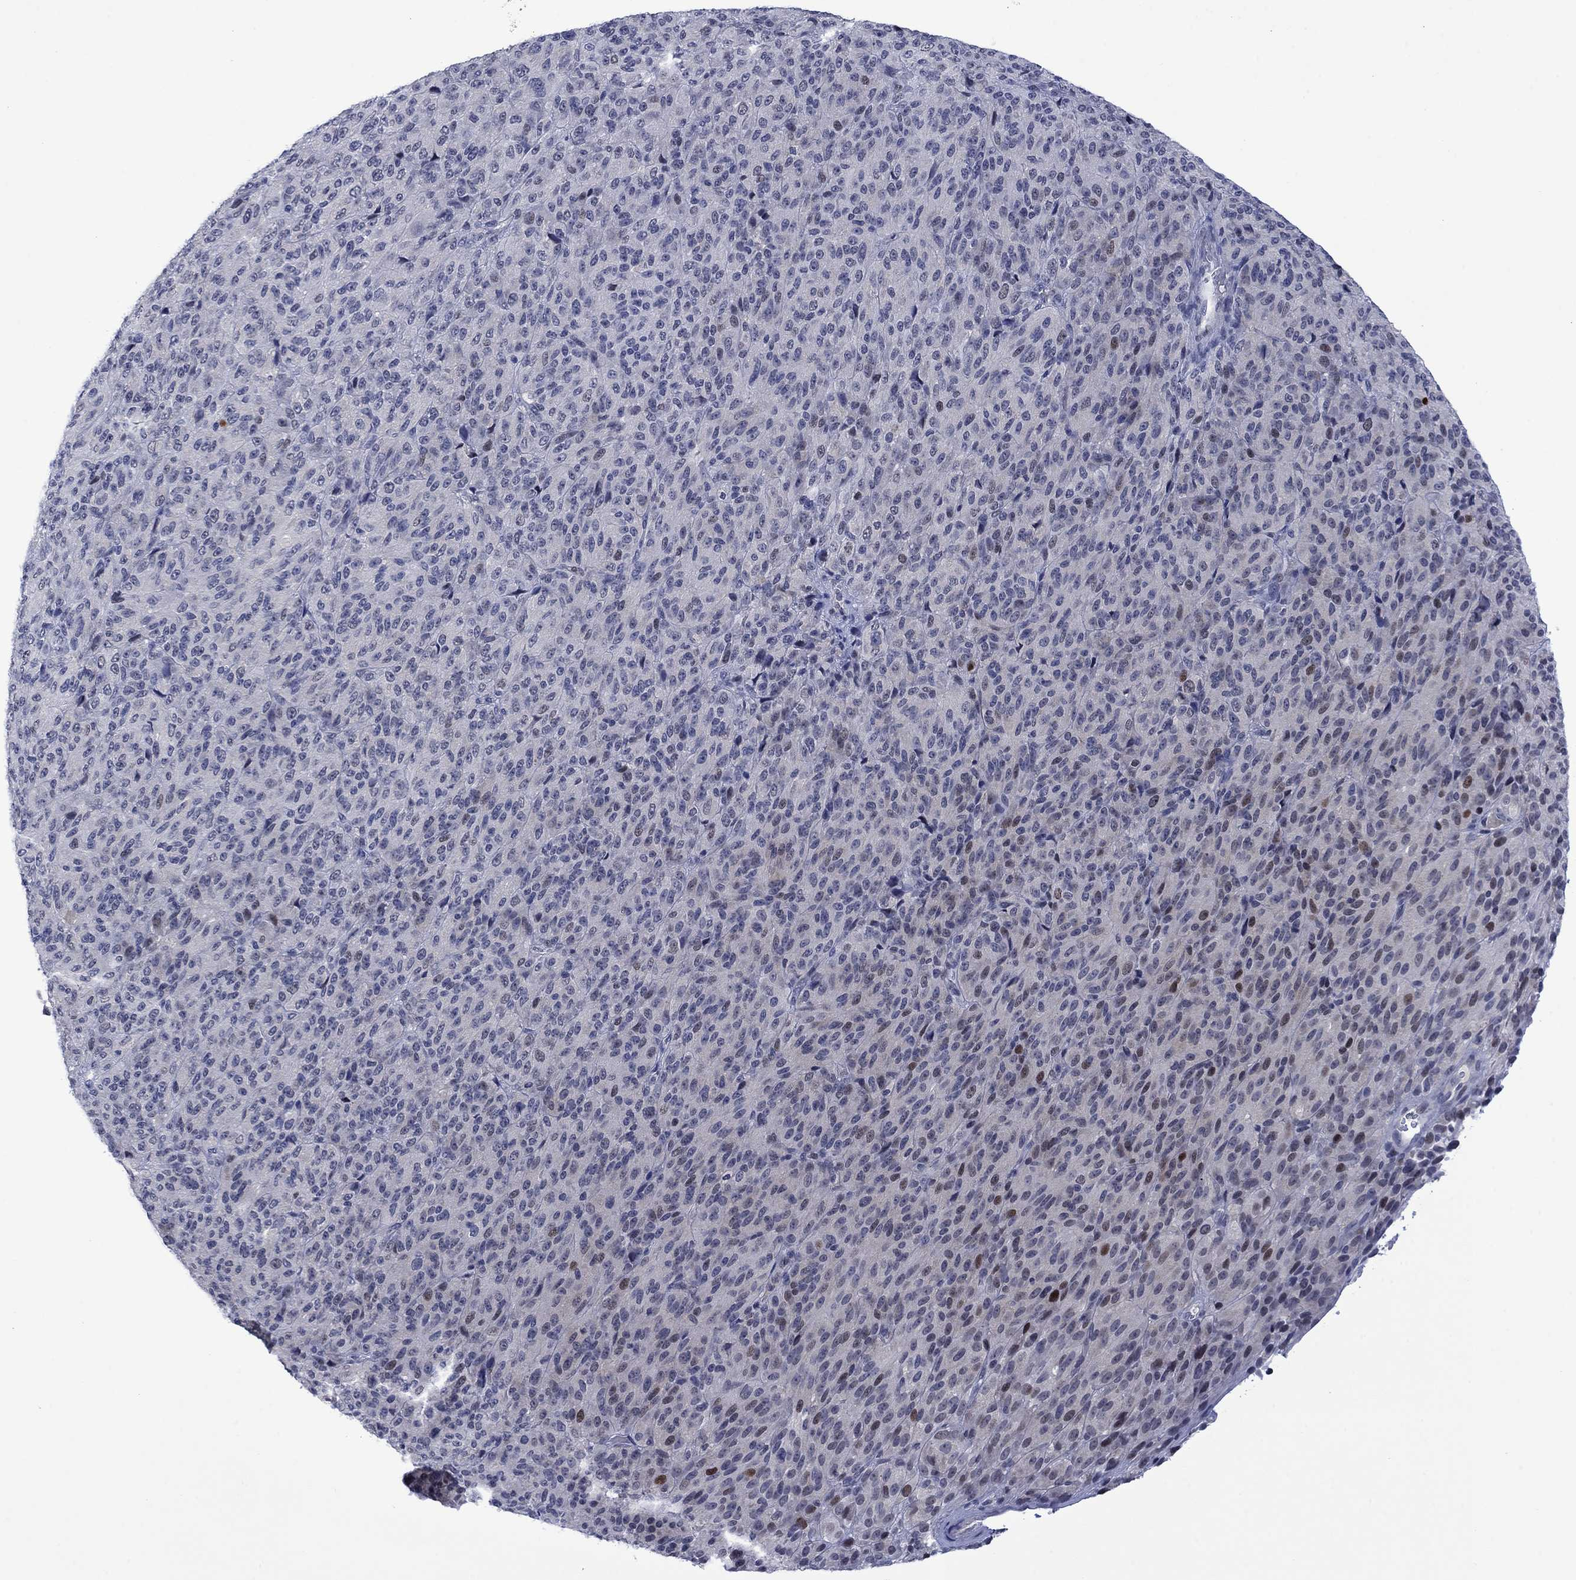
{"staining": {"intensity": "negative", "quantity": "none", "location": "none"}, "tissue": "melanoma", "cell_type": "Tumor cells", "image_type": "cancer", "snomed": [{"axis": "morphology", "description": "Malignant melanoma, Metastatic site"}, {"axis": "topography", "description": "Brain"}], "caption": "Human melanoma stained for a protein using immunohistochemistry (IHC) demonstrates no staining in tumor cells.", "gene": "AGL", "patient": {"sex": "female", "age": 56}}